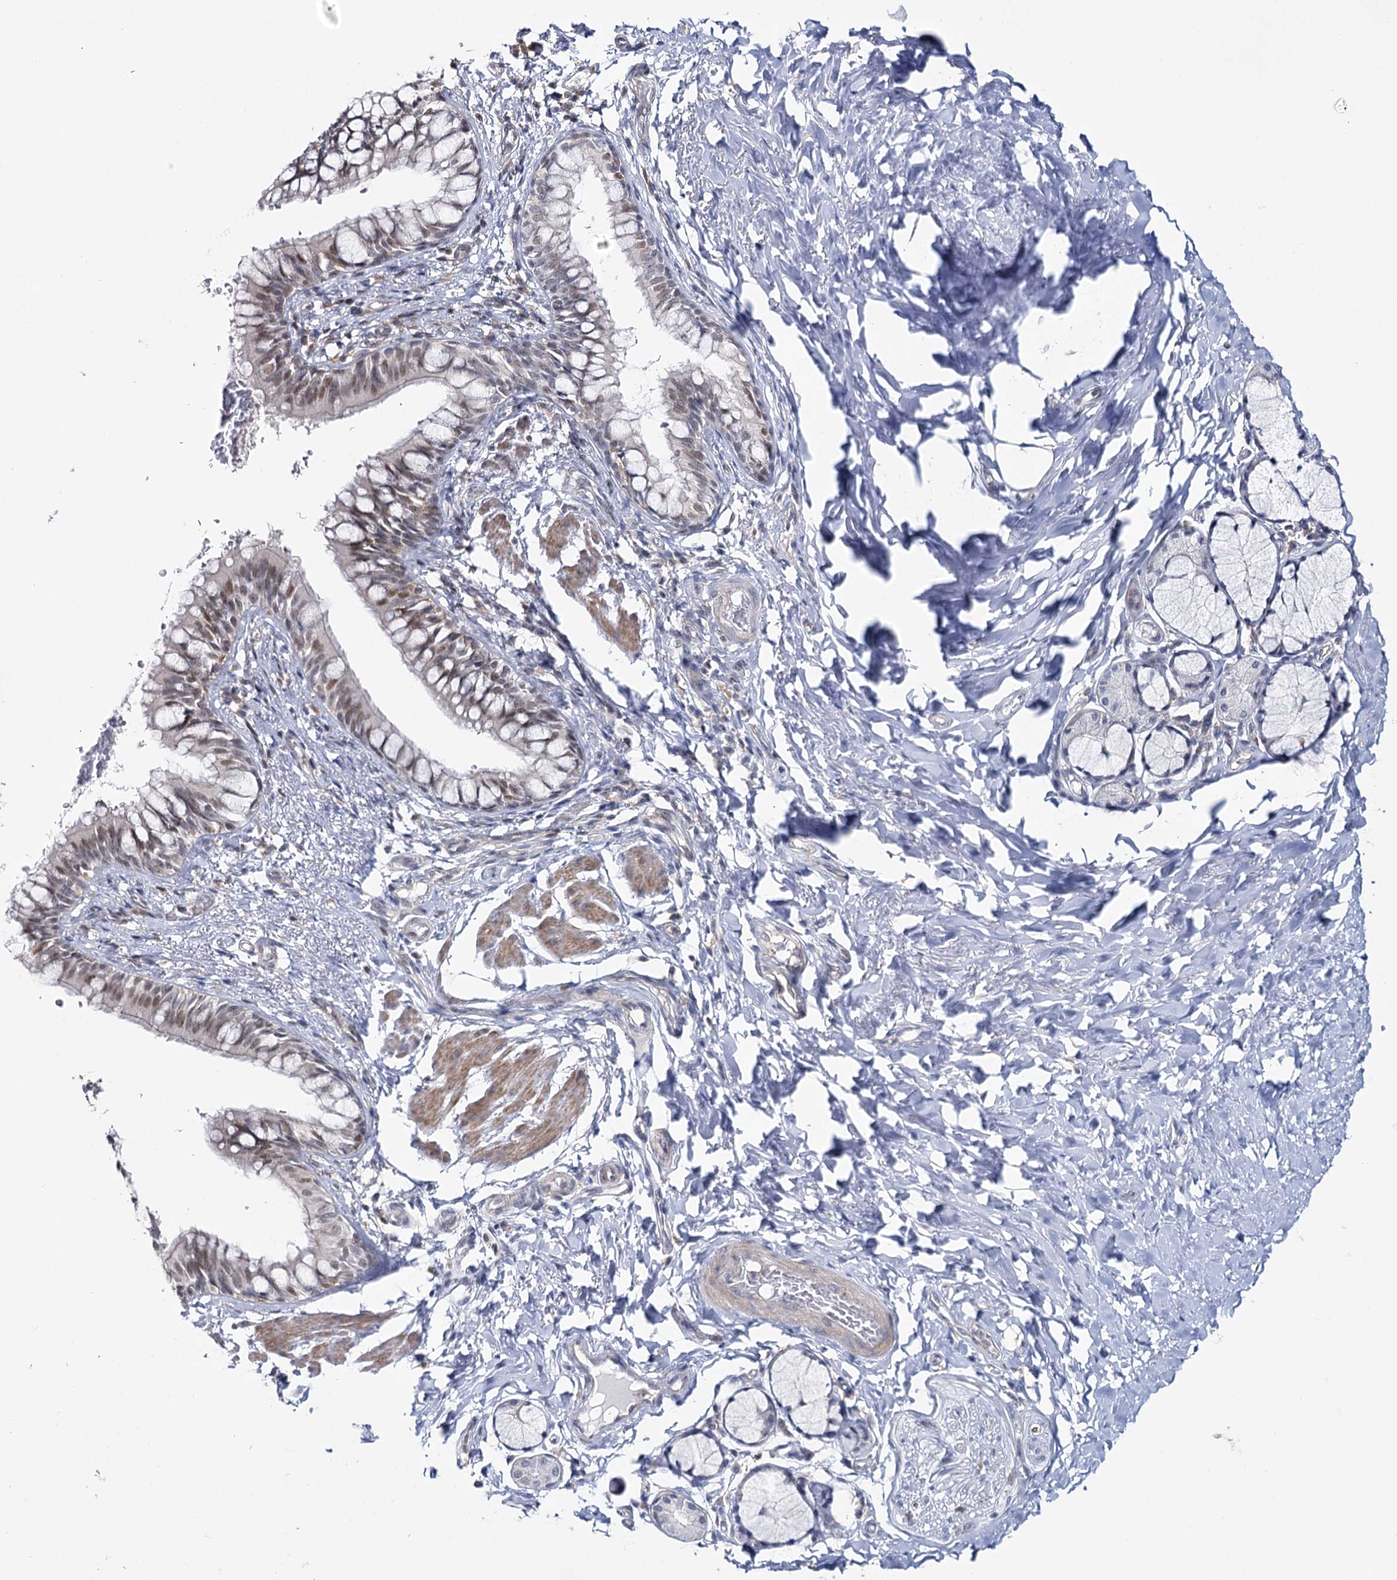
{"staining": {"intensity": "moderate", "quantity": ">75%", "location": "nuclear"}, "tissue": "bronchus", "cell_type": "Respiratory epithelial cells", "image_type": "normal", "snomed": [{"axis": "morphology", "description": "Normal tissue, NOS"}, {"axis": "topography", "description": "Cartilage tissue"}, {"axis": "topography", "description": "Bronchus"}], "caption": "An image showing moderate nuclear positivity in approximately >75% of respiratory epithelial cells in normal bronchus, as visualized by brown immunohistochemical staining.", "gene": "ZC3H8", "patient": {"sex": "female", "age": 36}}